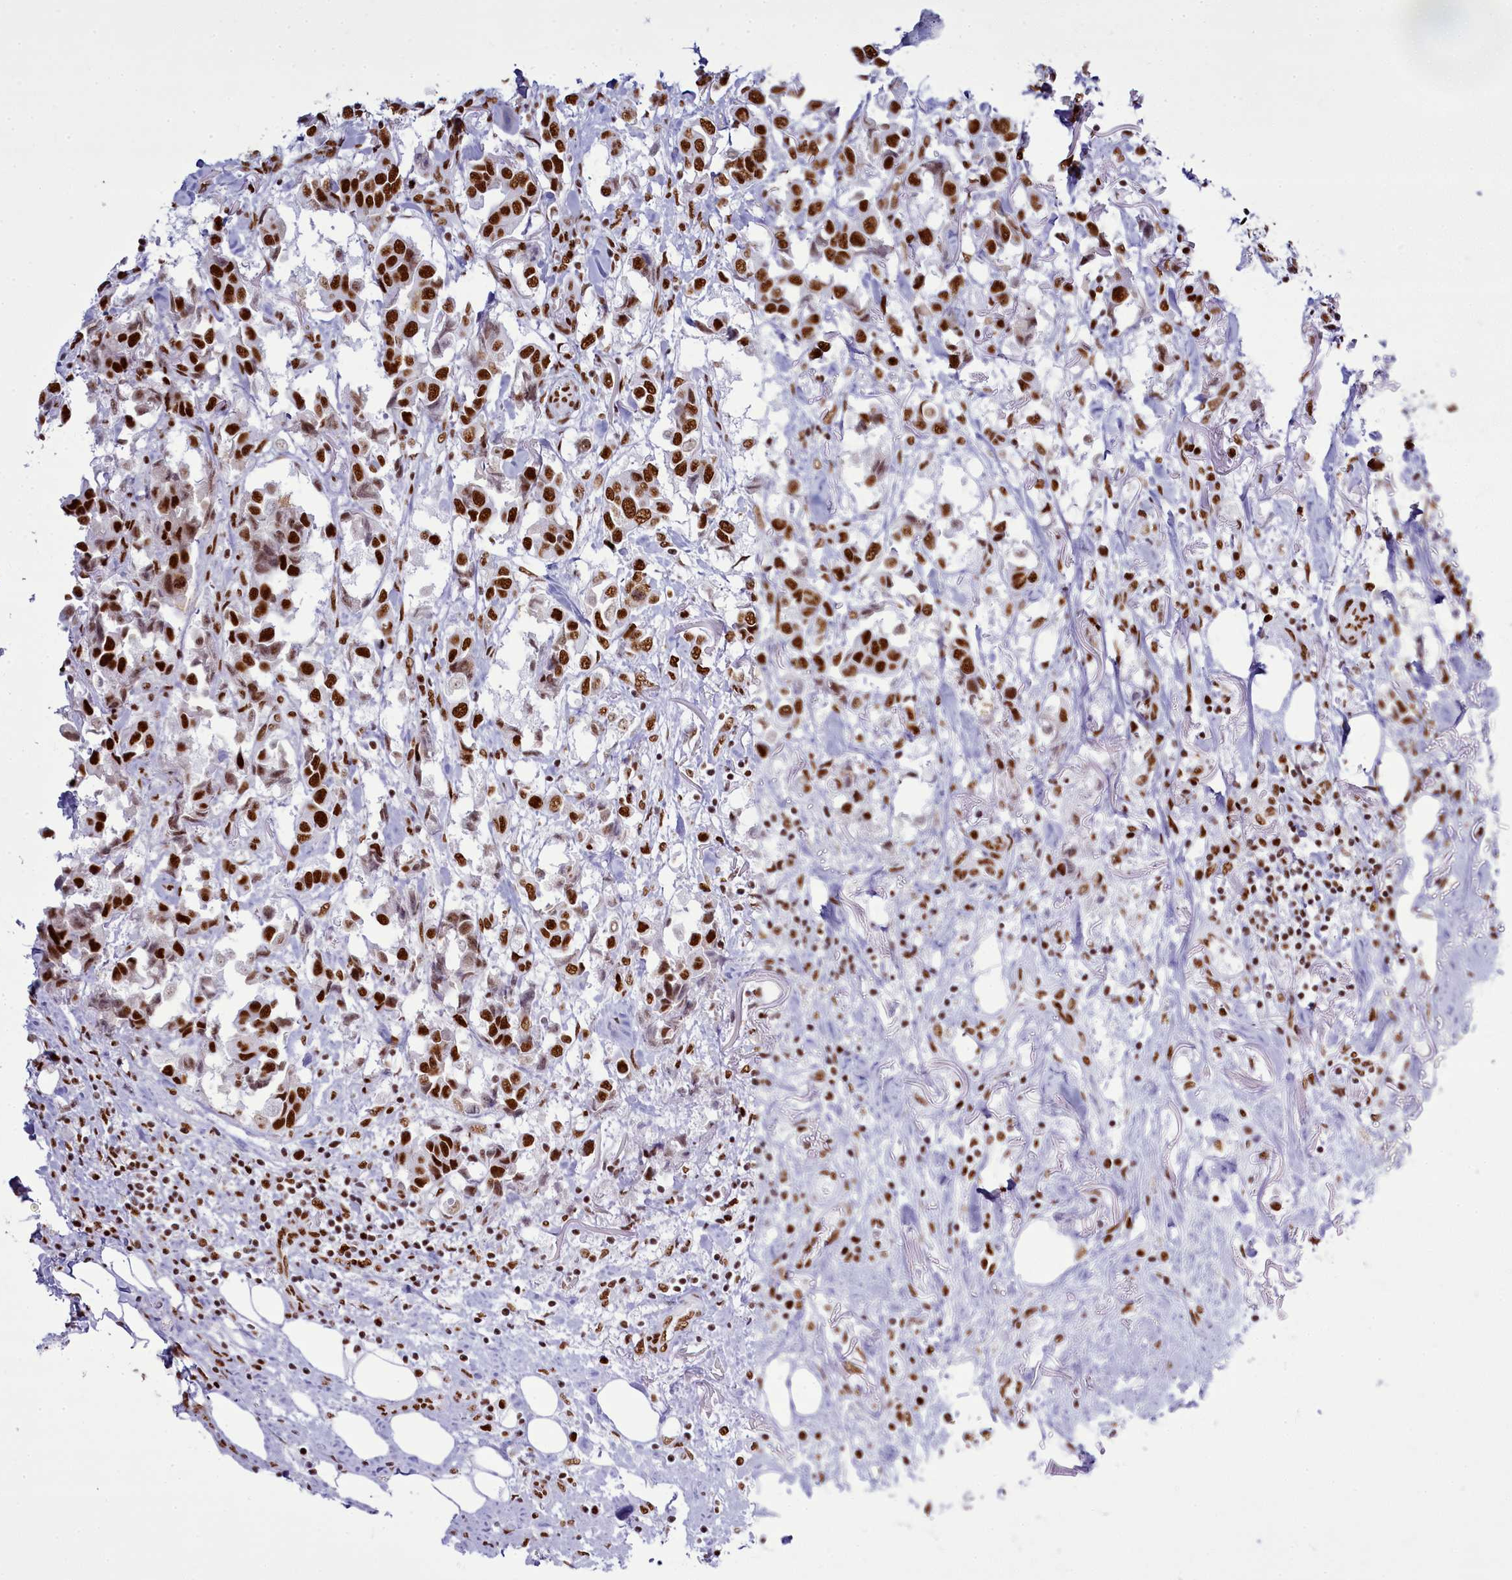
{"staining": {"intensity": "strong", "quantity": ">75%", "location": "nuclear"}, "tissue": "breast cancer", "cell_type": "Tumor cells", "image_type": "cancer", "snomed": [{"axis": "morphology", "description": "Duct carcinoma"}, {"axis": "topography", "description": "Breast"}], "caption": "Immunohistochemistry photomicrograph of neoplastic tissue: human breast cancer (invasive ductal carcinoma) stained using immunohistochemistry (IHC) shows high levels of strong protein expression localized specifically in the nuclear of tumor cells, appearing as a nuclear brown color.", "gene": "RALY", "patient": {"sex": "female", "age": 80}}